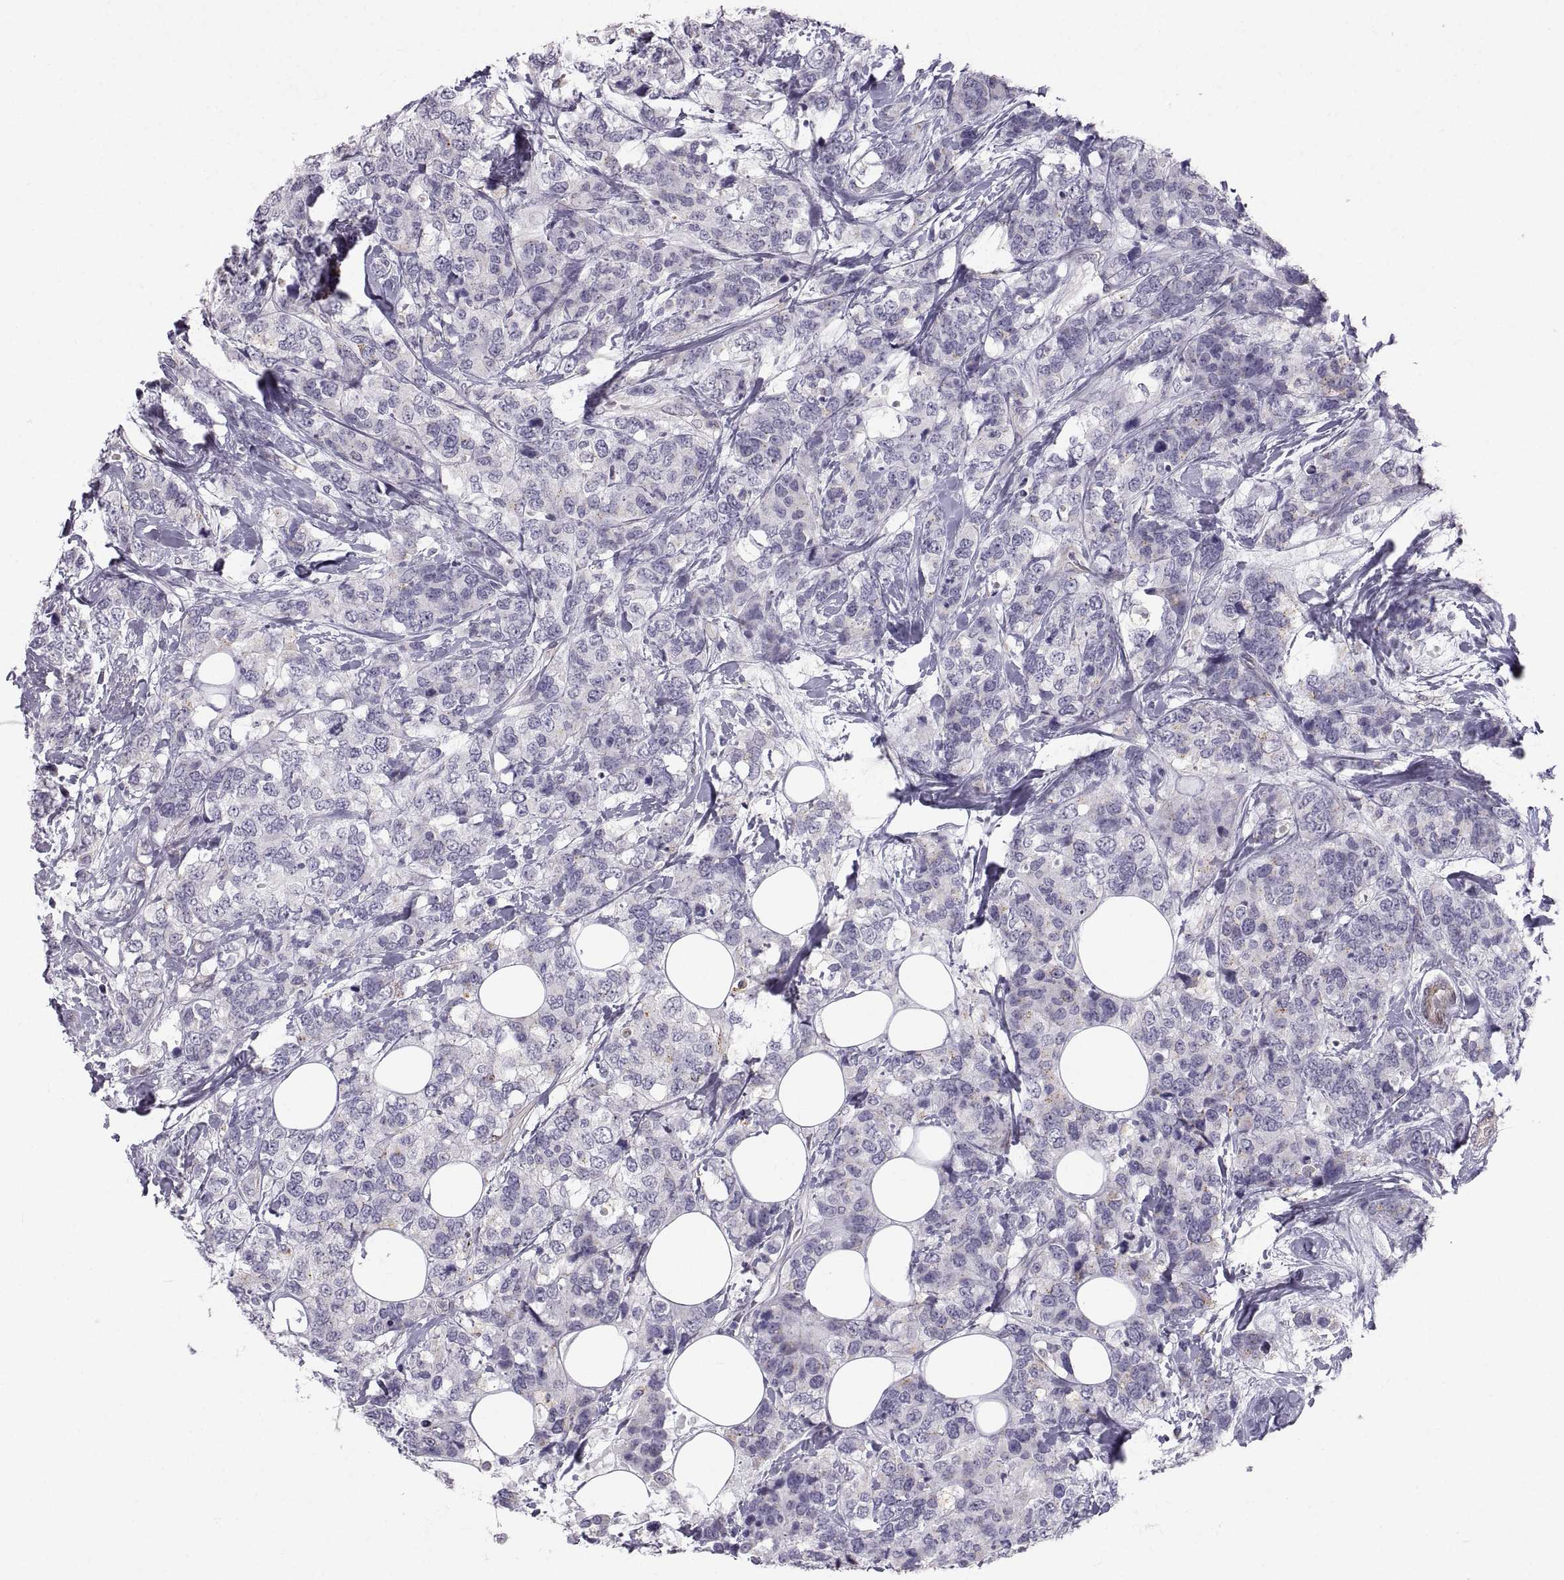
{"staining": {"intensity": "negative", "quantity": "none", "location": "none"}, "tissue": "breast cancer", "cell_type": "Tumor cells", "image_type": "cancer", "snomed": [{"axis": "morphology", "description": "Lobular carcinoma"}, {"axis": "topography", "description": "Breast"}], "caption": "Breast lobular carcinoma stained for a protein using immunohistochemistry (IHC) demonstrates no positivity tumor cells.", "gene": "PGM5", "patient": {"sex": "female", "age": 59}}